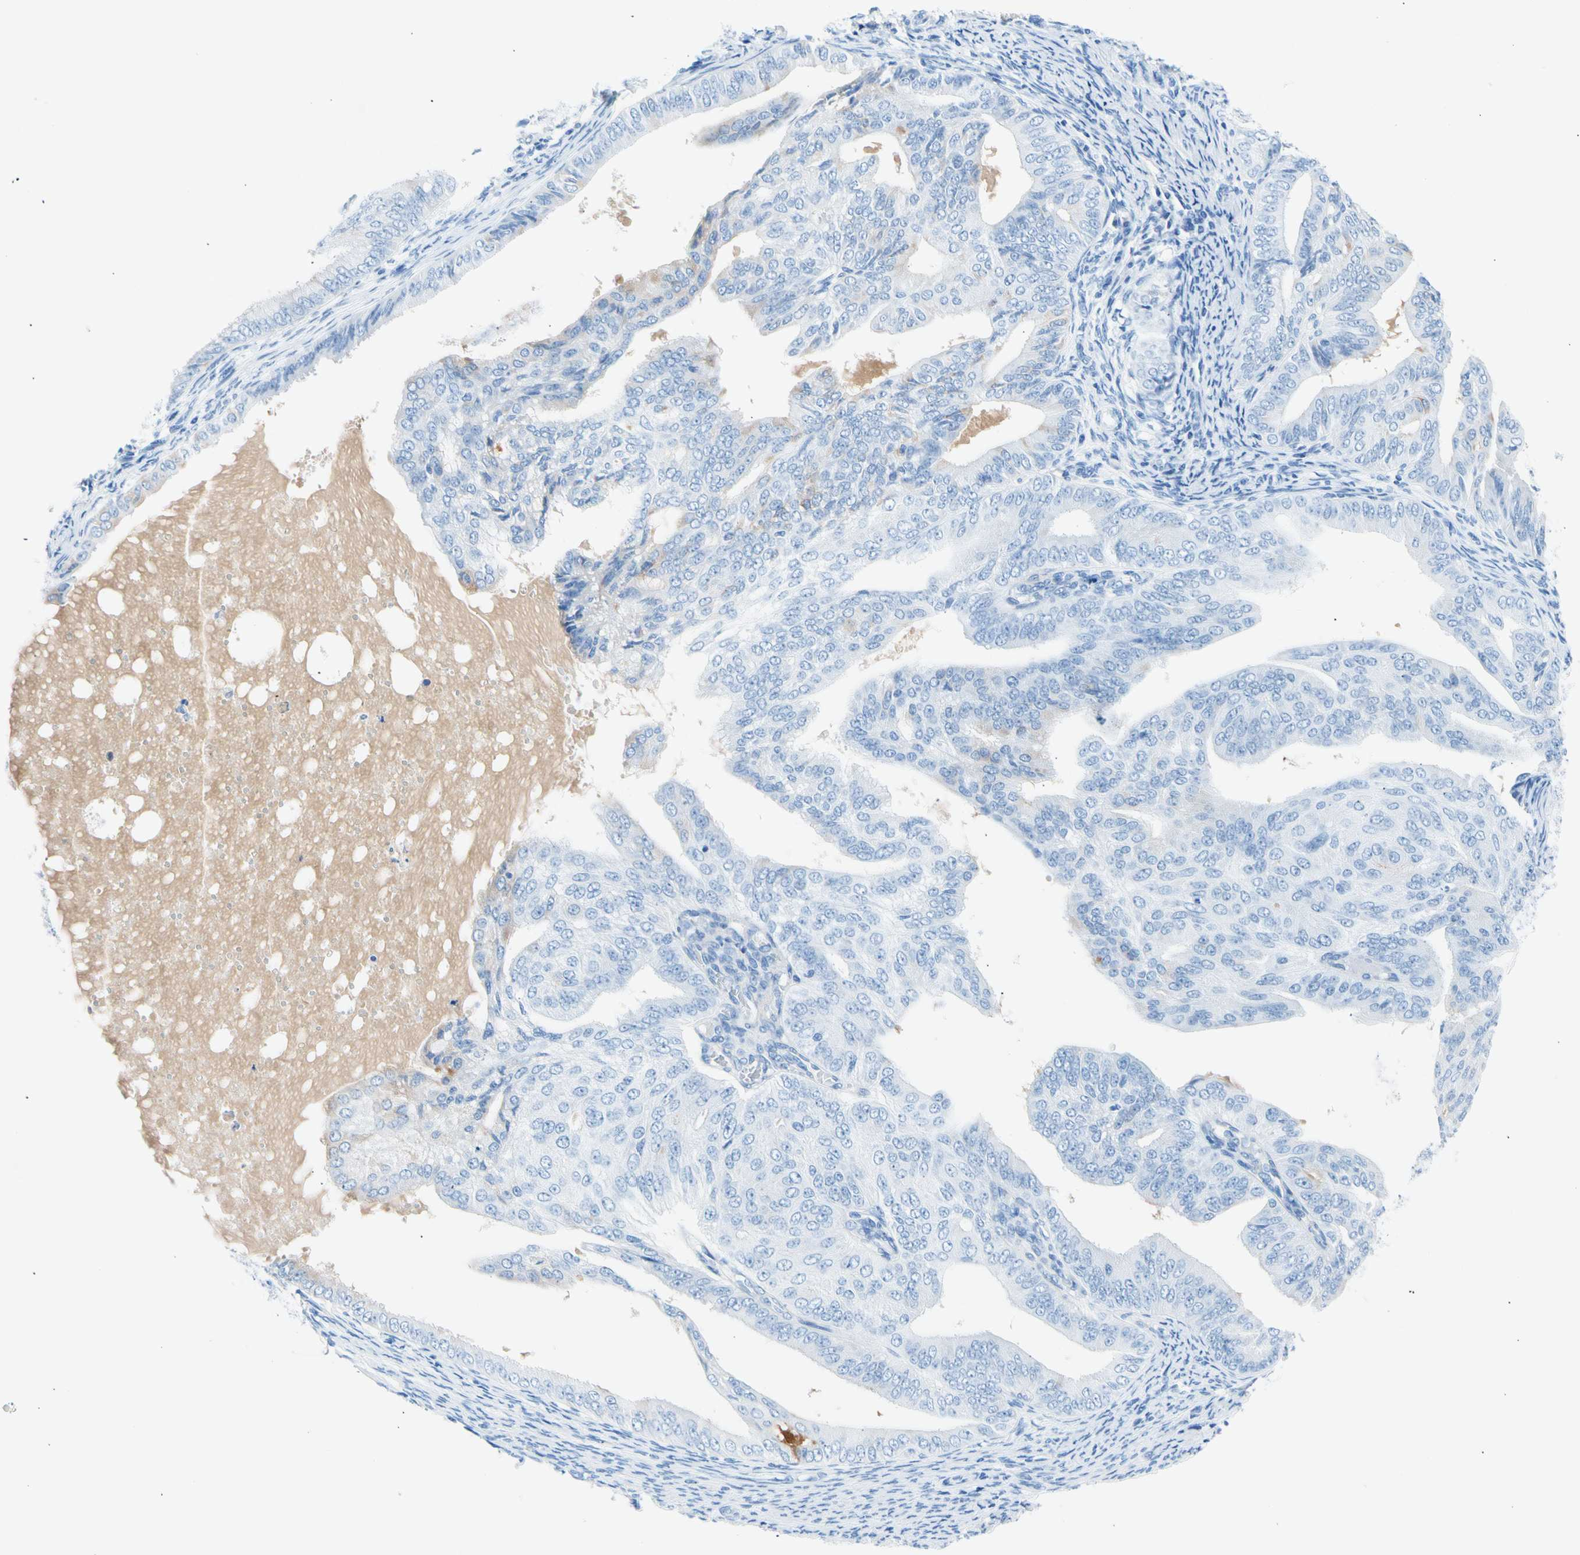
{"staining": {"intensity": "negative", "quantity": "none", "location": "none"}, "tissue": "endometrial cancer", "cell_type": "Tumor cells", "image_type": "cancer", "snomed": [{"axis": "morphology", "description": "Adenocarcinoma, NOS"}, {"axis": "topography", "description": "Endometrium"}], "caption": "This is a micrograph of immunohistochemistry (IHC) staining of endometrial cancer (adenocarcinoma), which shows no staining in tumor cells. (Immunohistochemistry, brightfield microscopy, high magnification).", "gene": "CEL", "patient": {"sex": "female", "age": 58}}